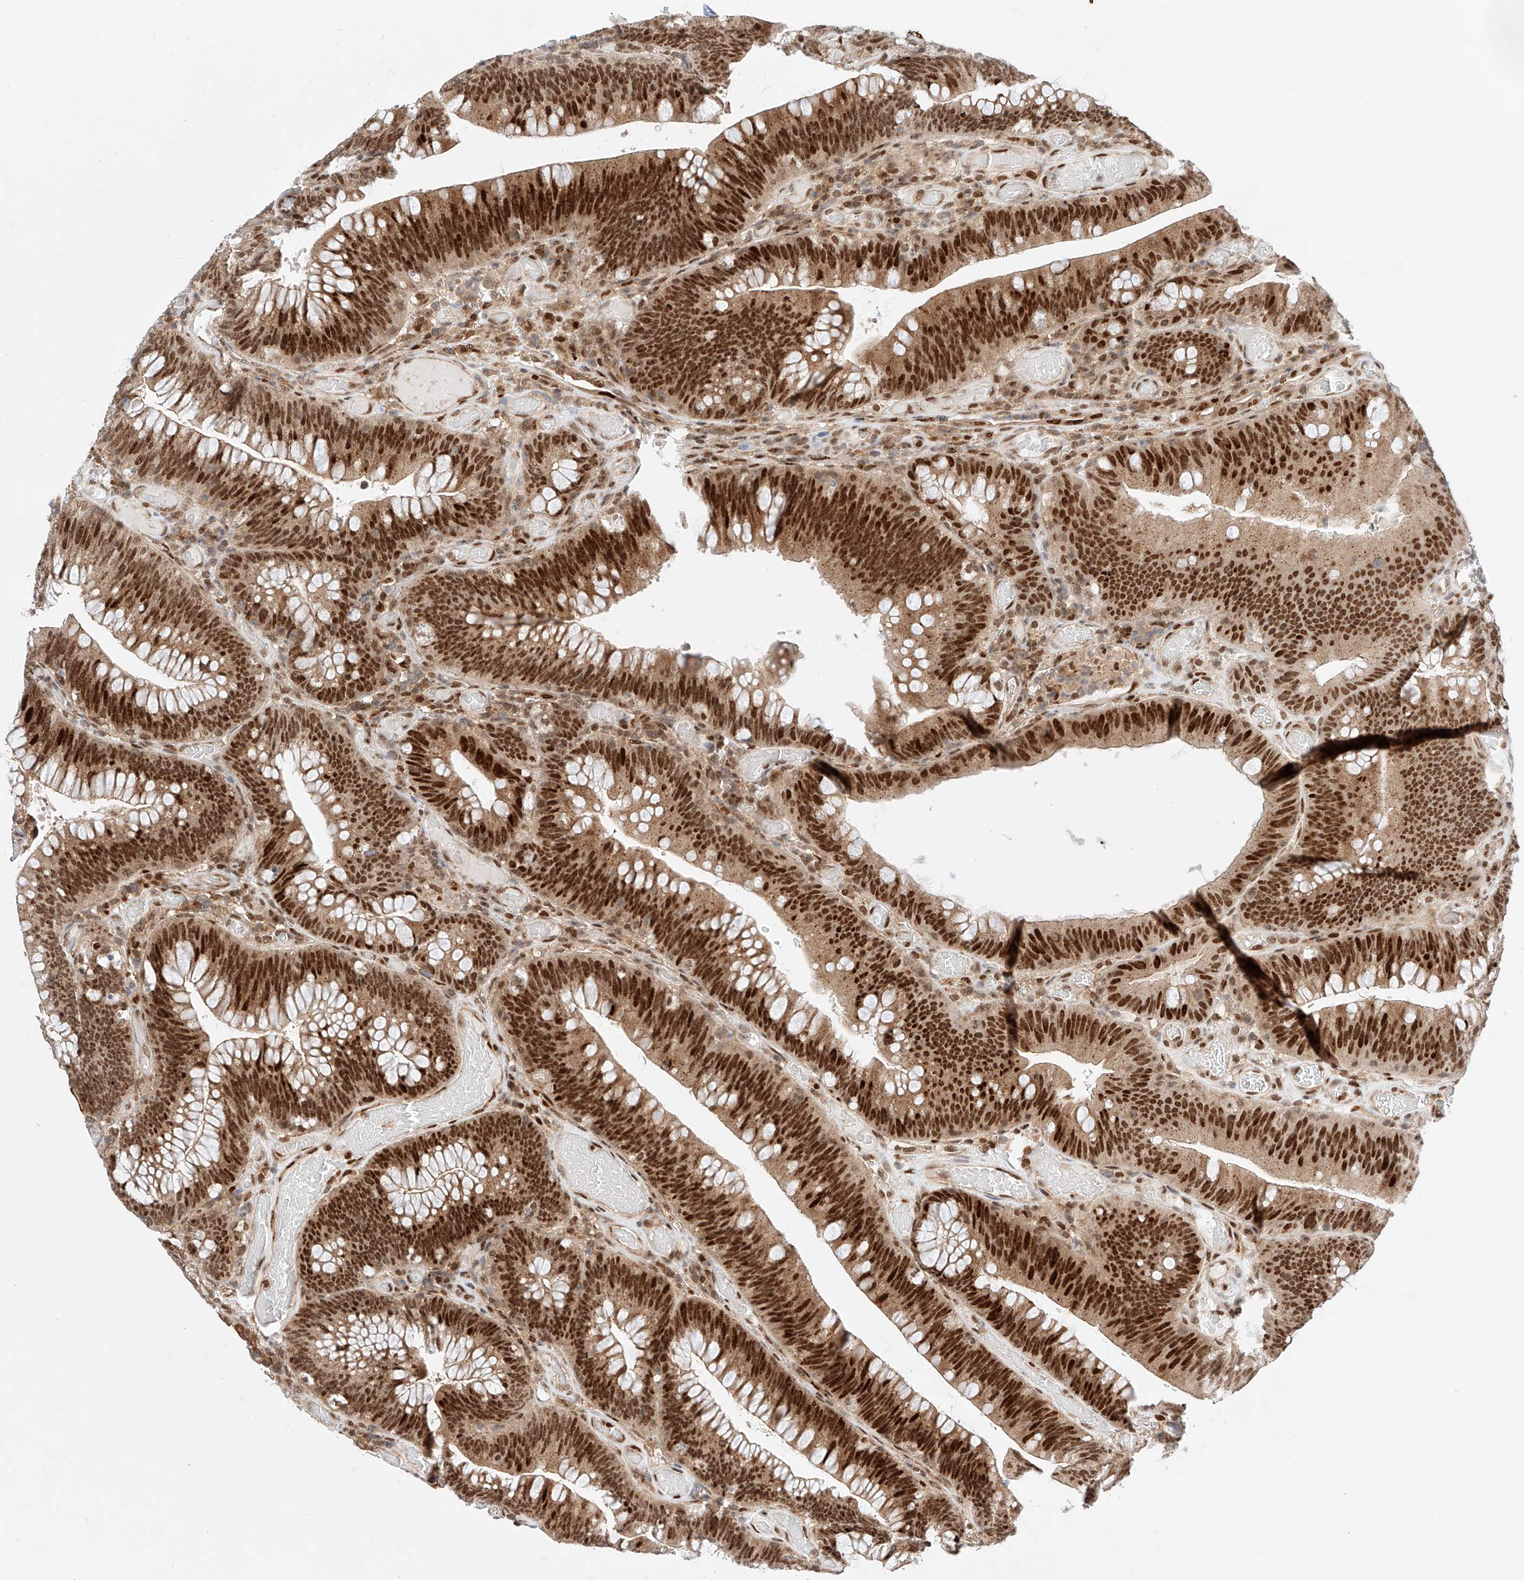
{"staining": {"intensity": "strong", "quantity": ">75%", "location": "nuclear"}, "tissue": "colorectal cancer", "cell_type": "Tumor cells", "image_type": "cancer", "snomed": [{"axis": "morphology", "description": "Normal tissue, NOS"}, {"axis": "topography", "description": "Colon"}], "caption": "Immunohistochemical staining of human colorectal cancer displays strong nuclear protein expression in about >75% of tumor cells.", "gene": "HDAC9", "patient": {"sex": "female", "age": 82}}